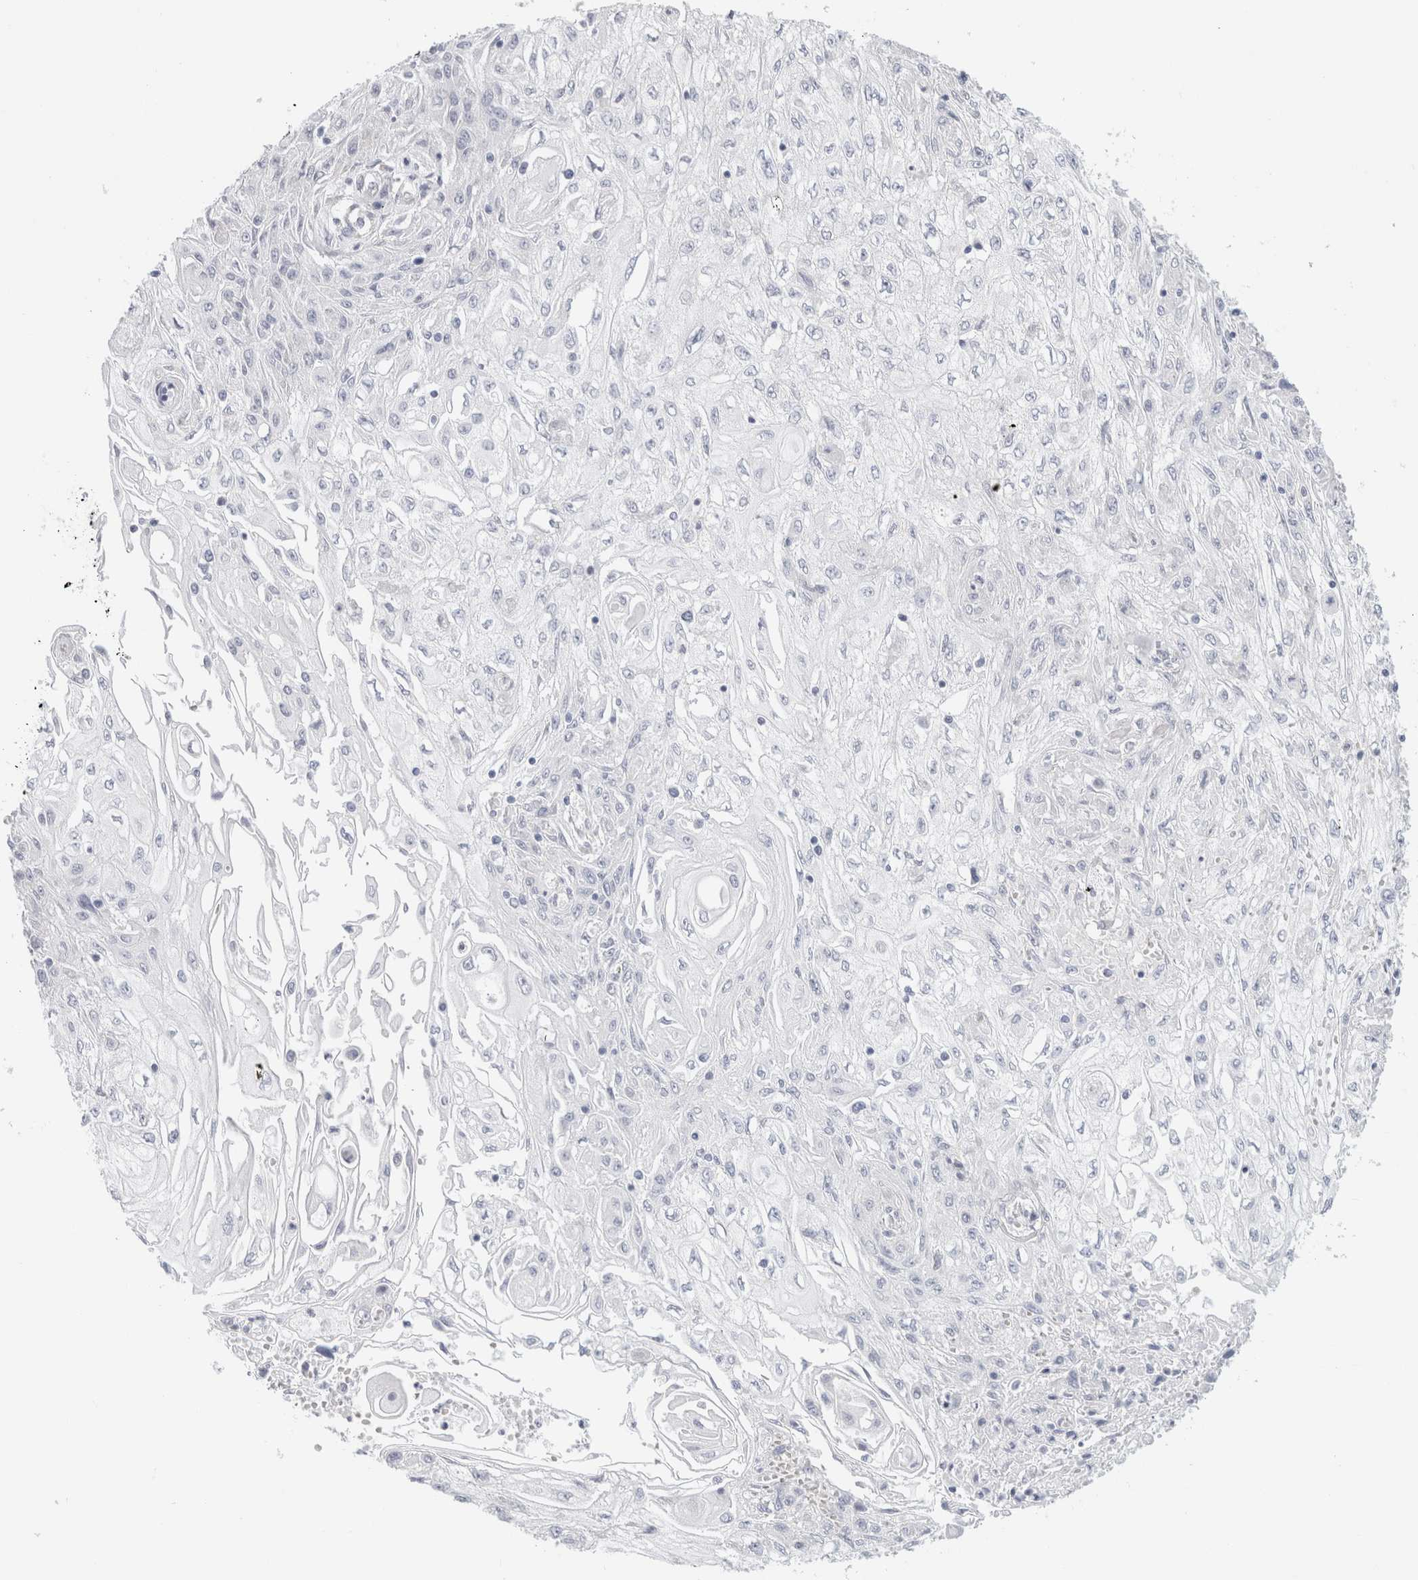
{"staining": {"intensity": "negative", "quantity": "none", "location": "none"}, "tissue": "skin cancer", "cell_type": "Tumor cells", "image_type": "cancer", "snomed": [{"axis": "morphology", "description": "Squamous cell carcinoma, NOS"}, {"axis": "morphology", "description": "Squamous cell carcinoma, metastatic, NOS"}, {"axis": "topography", "description": "Skin"}, {"axis": "topography", "description": "Lymph node"}], "caption": "Immunohistochemistry (IHC) histopathology image of neoplastic tissue: human skin metastatic squamous cell carcinoma stained with DAB (3,3'-diaminobenzidine) displays no significant protein expression in tumor cells.", "gene": "RTN4", "patient": {"sex": "male", "age": 75}}